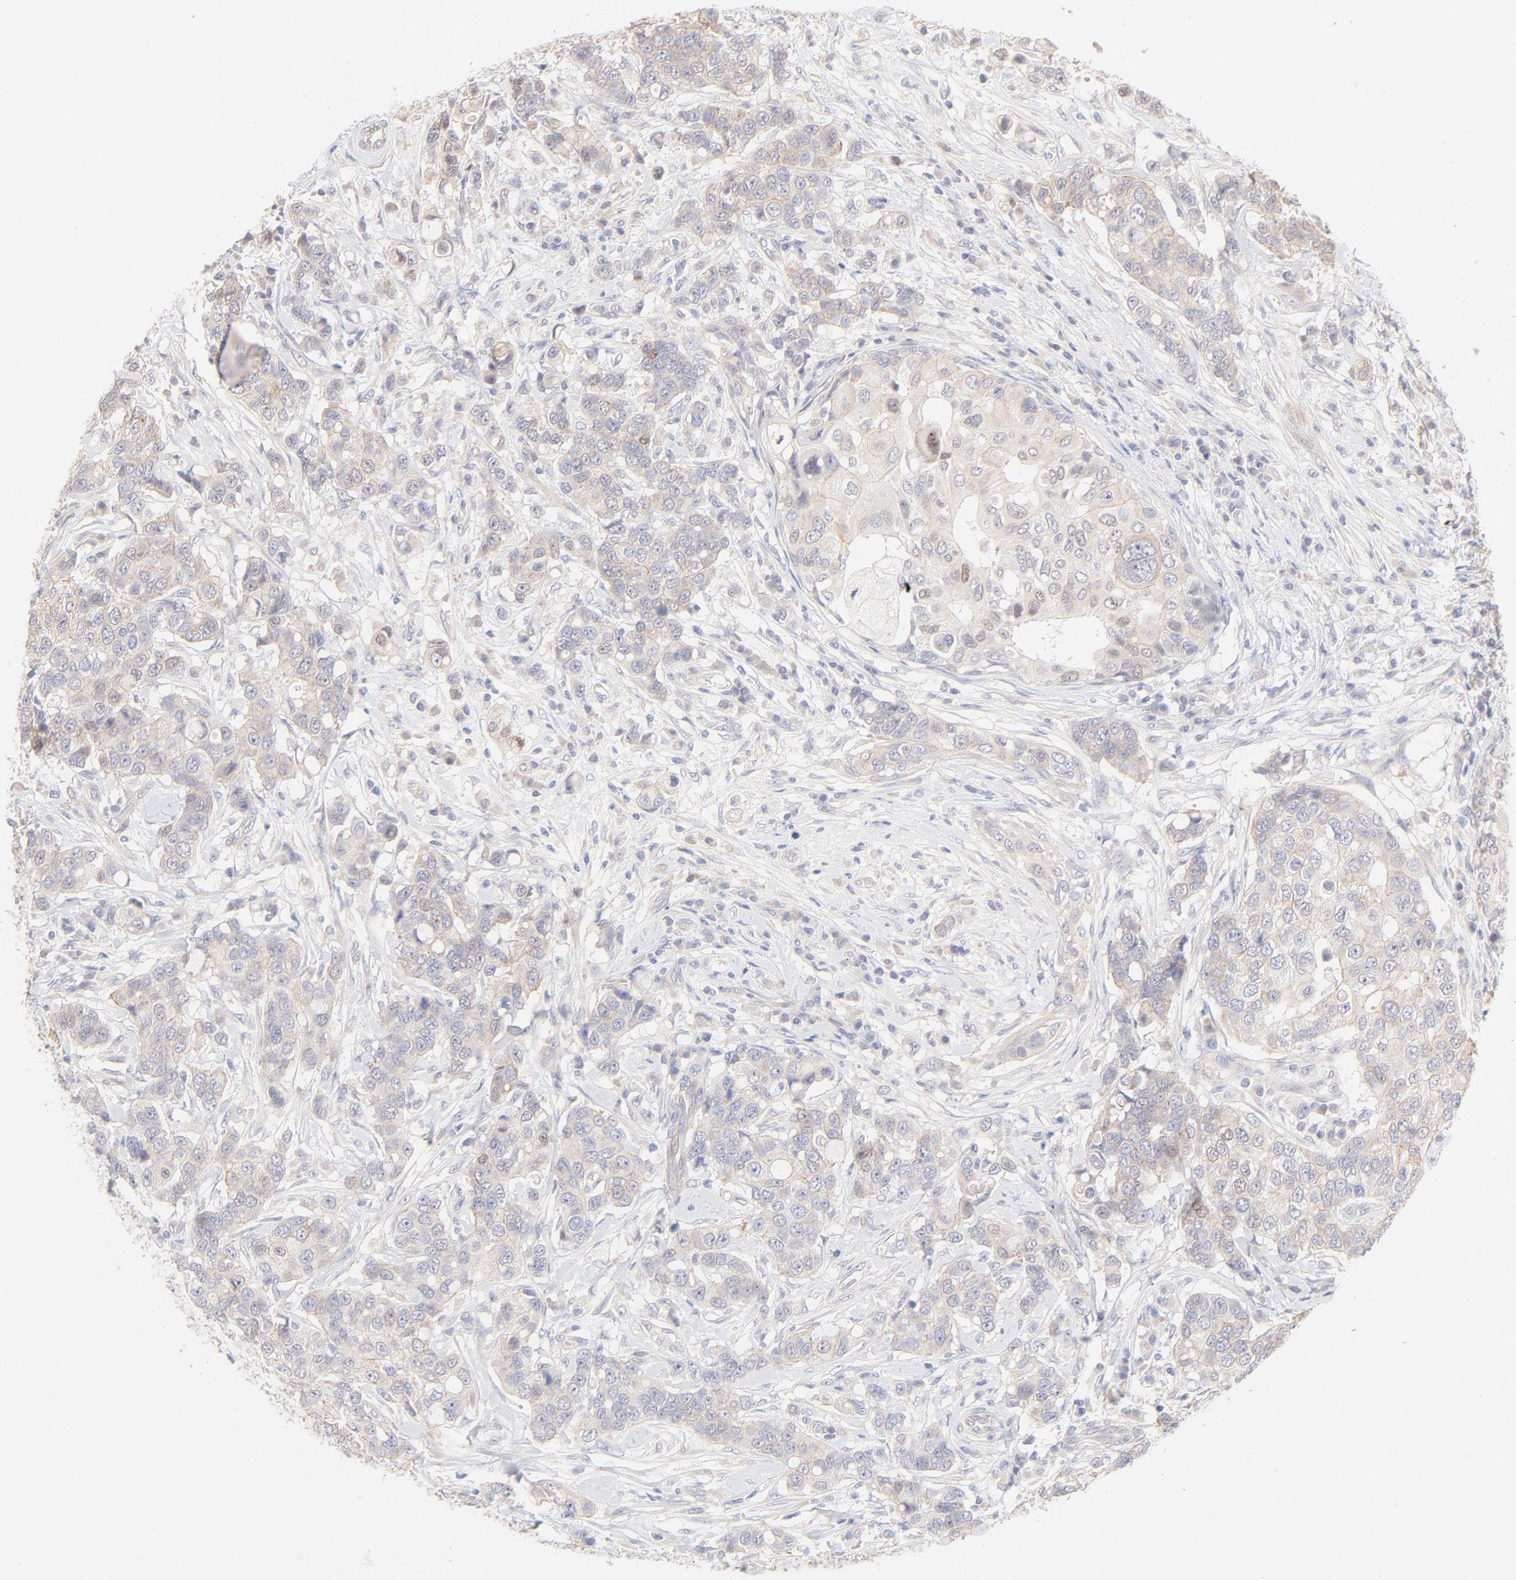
{"staining": {"intensity": "weak", "quantity": "<25%", "location": "cytoplasmic/membranous"}, "tissue": "breast cancer", "cell_type": "Tumor cells", "image_type": "cancer", "snomed": [{"axis": "morphology", "description": "Duct carcinoma"}, {"axis": "topography", "description": "Breast"}], "caption": "Immunohistochemistry (IHC) histopathology image of breast cancer stained for a protein (brown), which exhibits no expression in tumor cells. Brightfield microscopy of immunohistochemistry stained with DAB (3,3'-diaminobenzidine) (brown) and hematoxylin (blue), captured at high magnification.", "gene": "ELF3", "patient": {"sex": "female", "age": 27}}